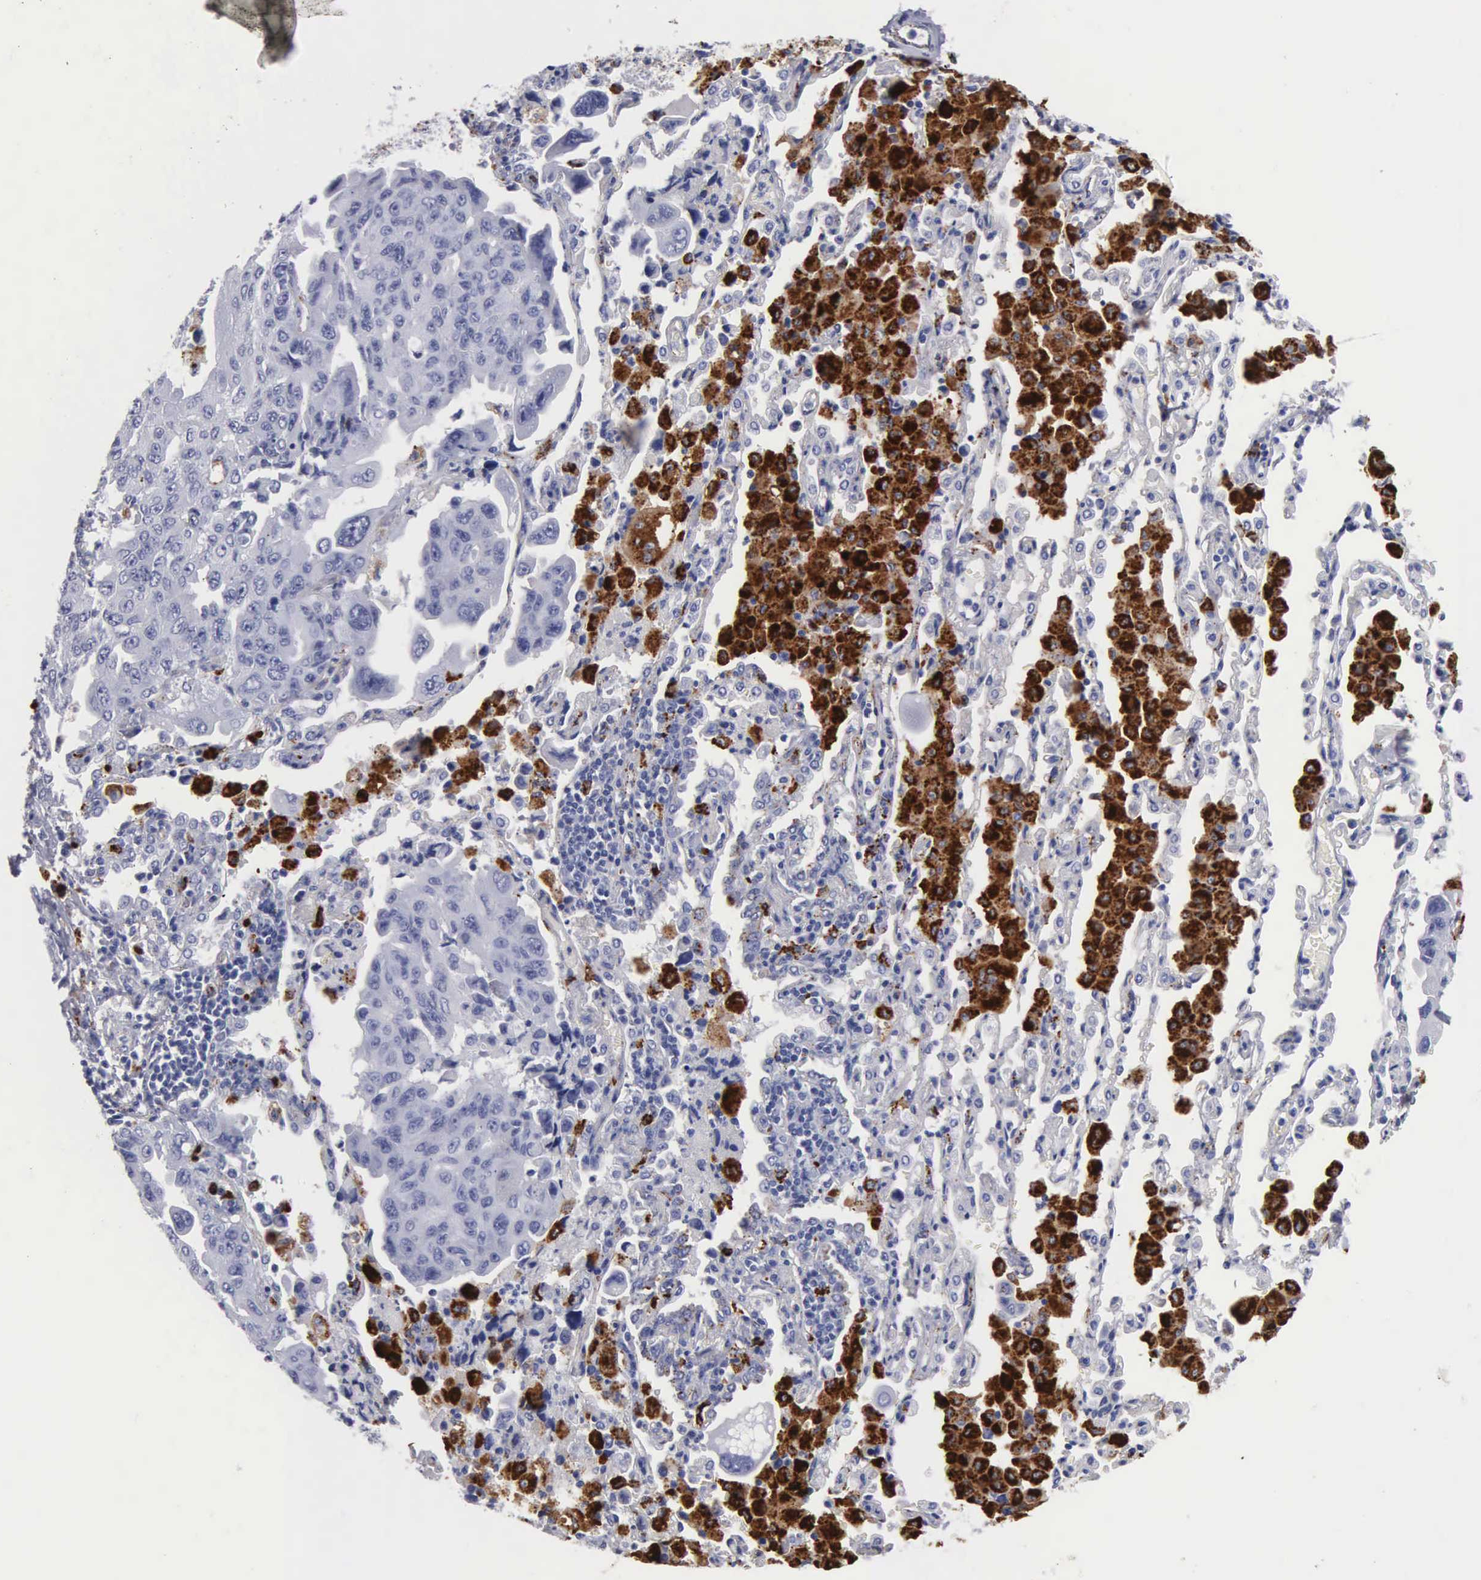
{"staining": {"intensity": "negative", "quantity": "none", "location": "none"}, "tissue": "lung cancer", "cell_type": "Tumor cells", "image_type": "cancer", "snomed": [{"axis": "morphology", "description": "Adenocarcinoma, NOS"}, {"axis": "topography", "description": "Lung"}], "caption": "Image shows no protein expression in tumor cells of lung adenocarcinoma tissue.", "gene": "CTSL", "patient": {"sex": "male", "age": 64}}